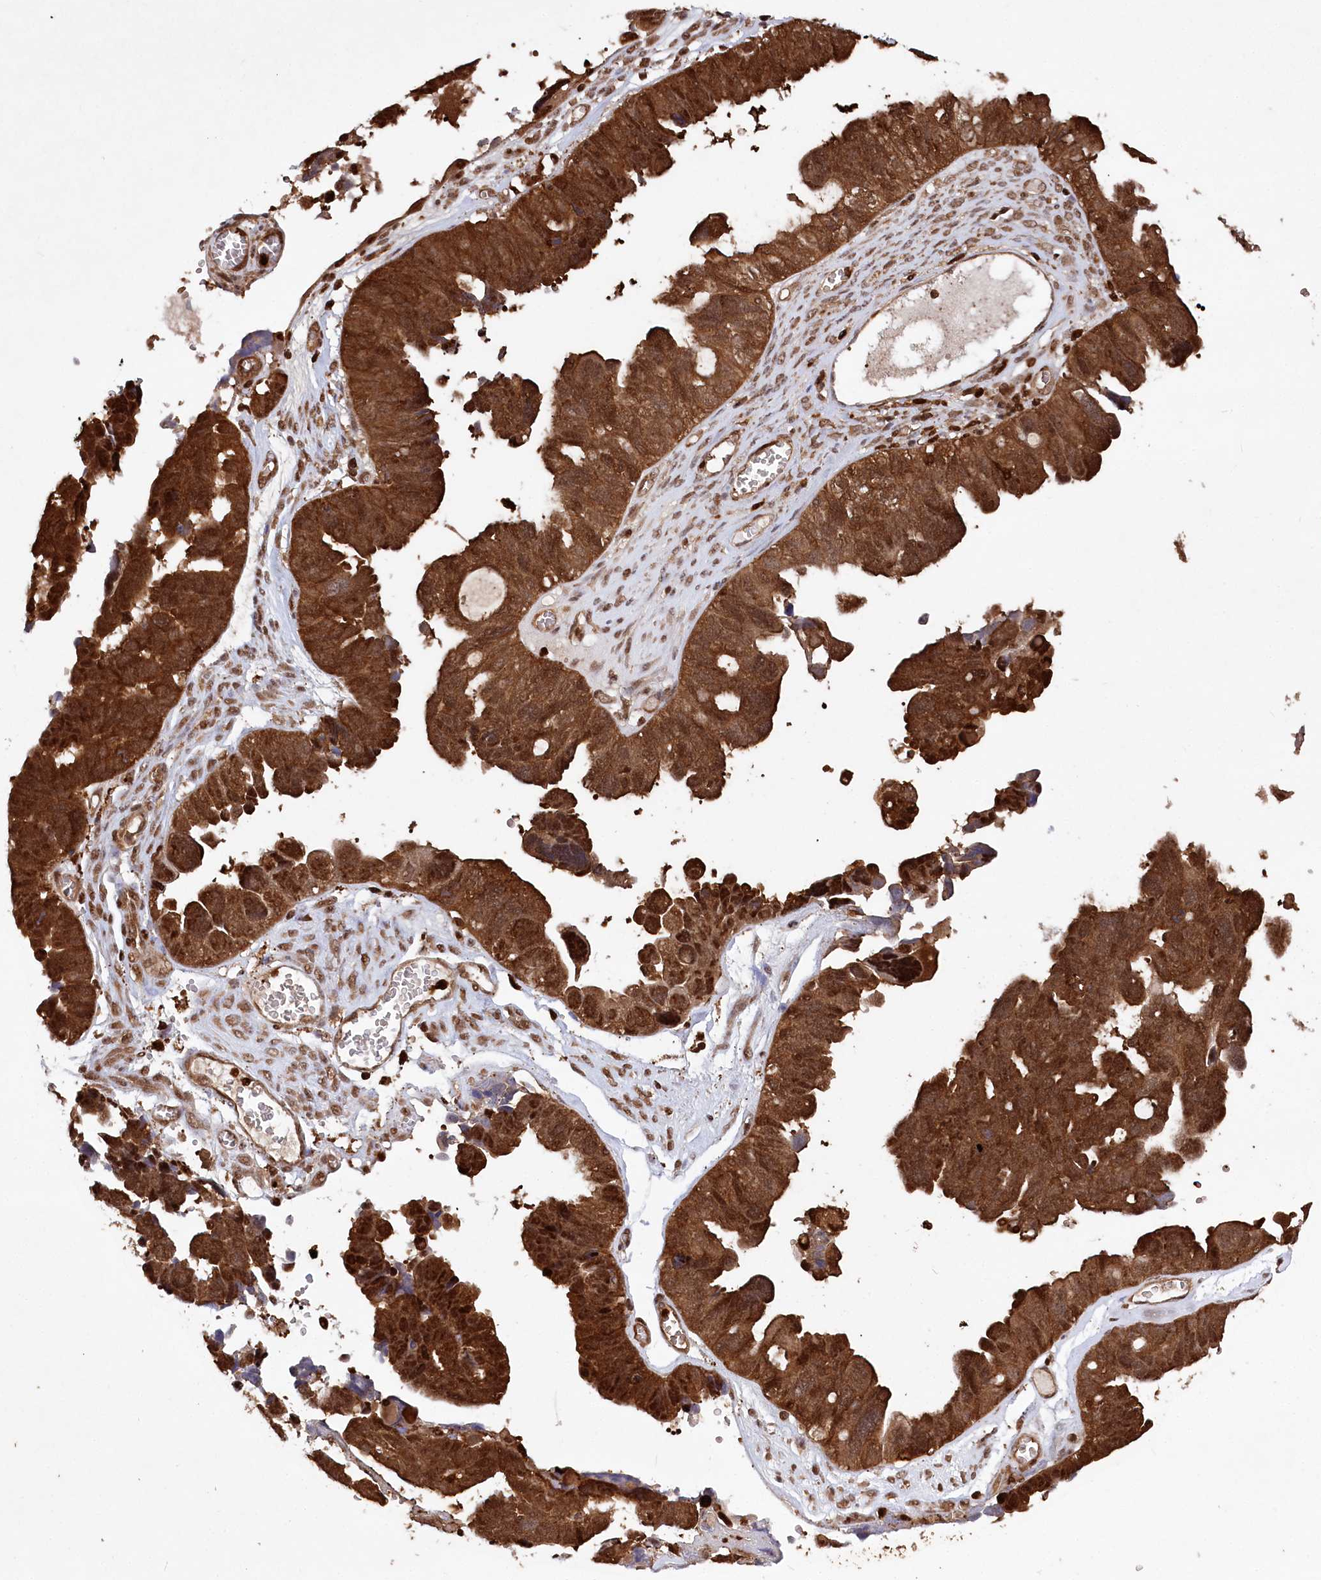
{"staining": {"intensity": "strong", "quantity": ">75%", "location": "cytoplasmic/membranous,nuclear"}, "tissue": "ovarian cancer", "cell_type": "Tumor cells", "image_type": "cancer", "snomed": [{"axis": "morphology", "description": "Cystadenocarcinoma, serous, NOS"}, {"axis": "topography", "description": "Ovary"}], "caption": "Immunohistochemical staining of ovarian cancer reveals strong cytoplasmic/membranous and nuclear protein expression in about >75% of tumor cells.", "gene": "LSG1", "patient": {"sex": "female", "age": 79}}